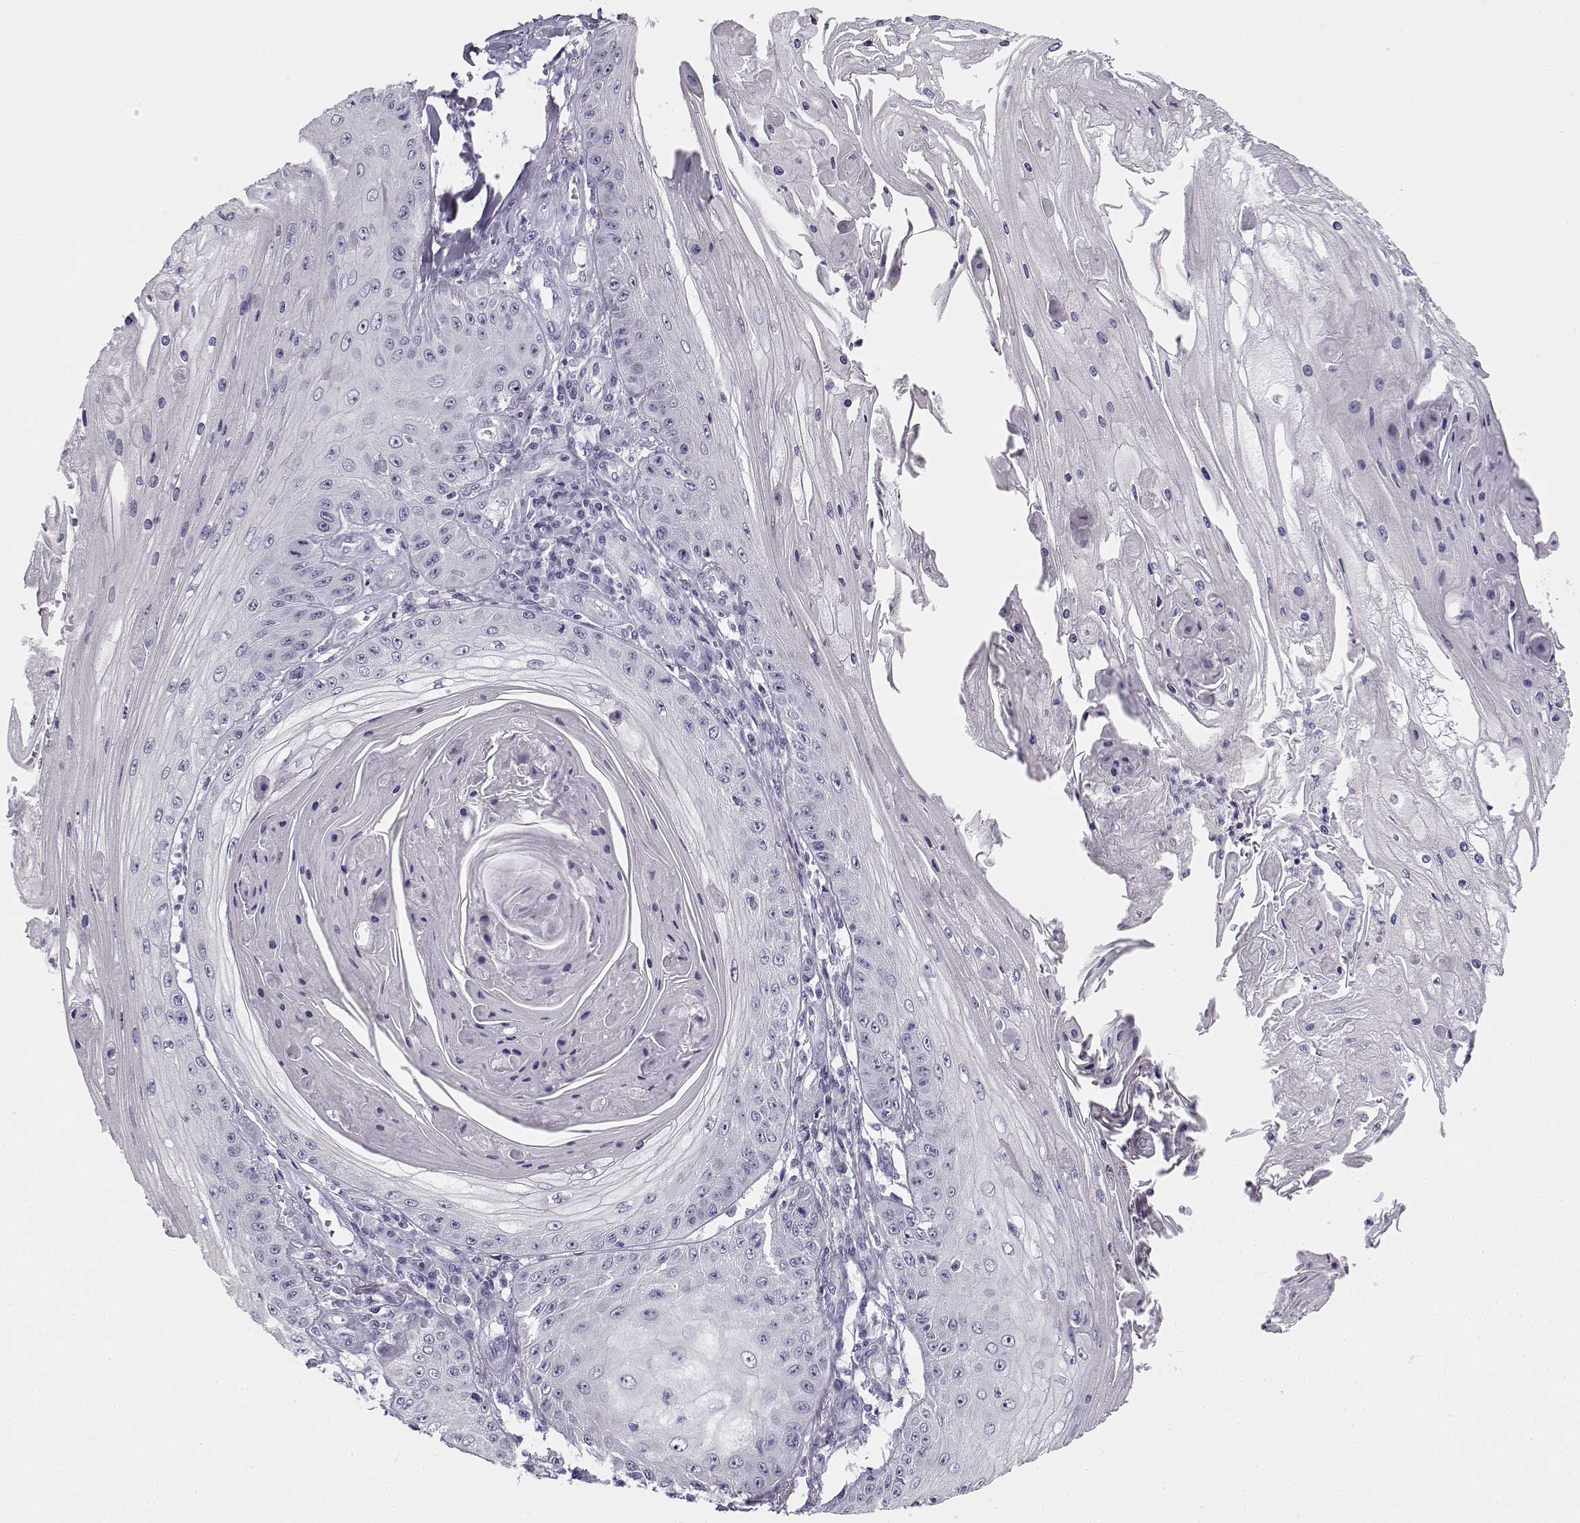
{"staining": {"intensity": "negative", "quantity": "none", "location": "none"}, "tissue": "skin cancer", "cell_type": "Tumor cells", "image_type": "cancer", "snomed": [{"axis": "morphology", "description": "Squamous cell carcinoma, NOS"}, {"axis": "topography", "description": "Skin"}], "caption": "Protein analysis of skin cancer (squamous cell carcinoma) displays no significant expression in tumor cells.", "gene": "CREB3L3", "patient": {"sex": "male", "age": 70}}